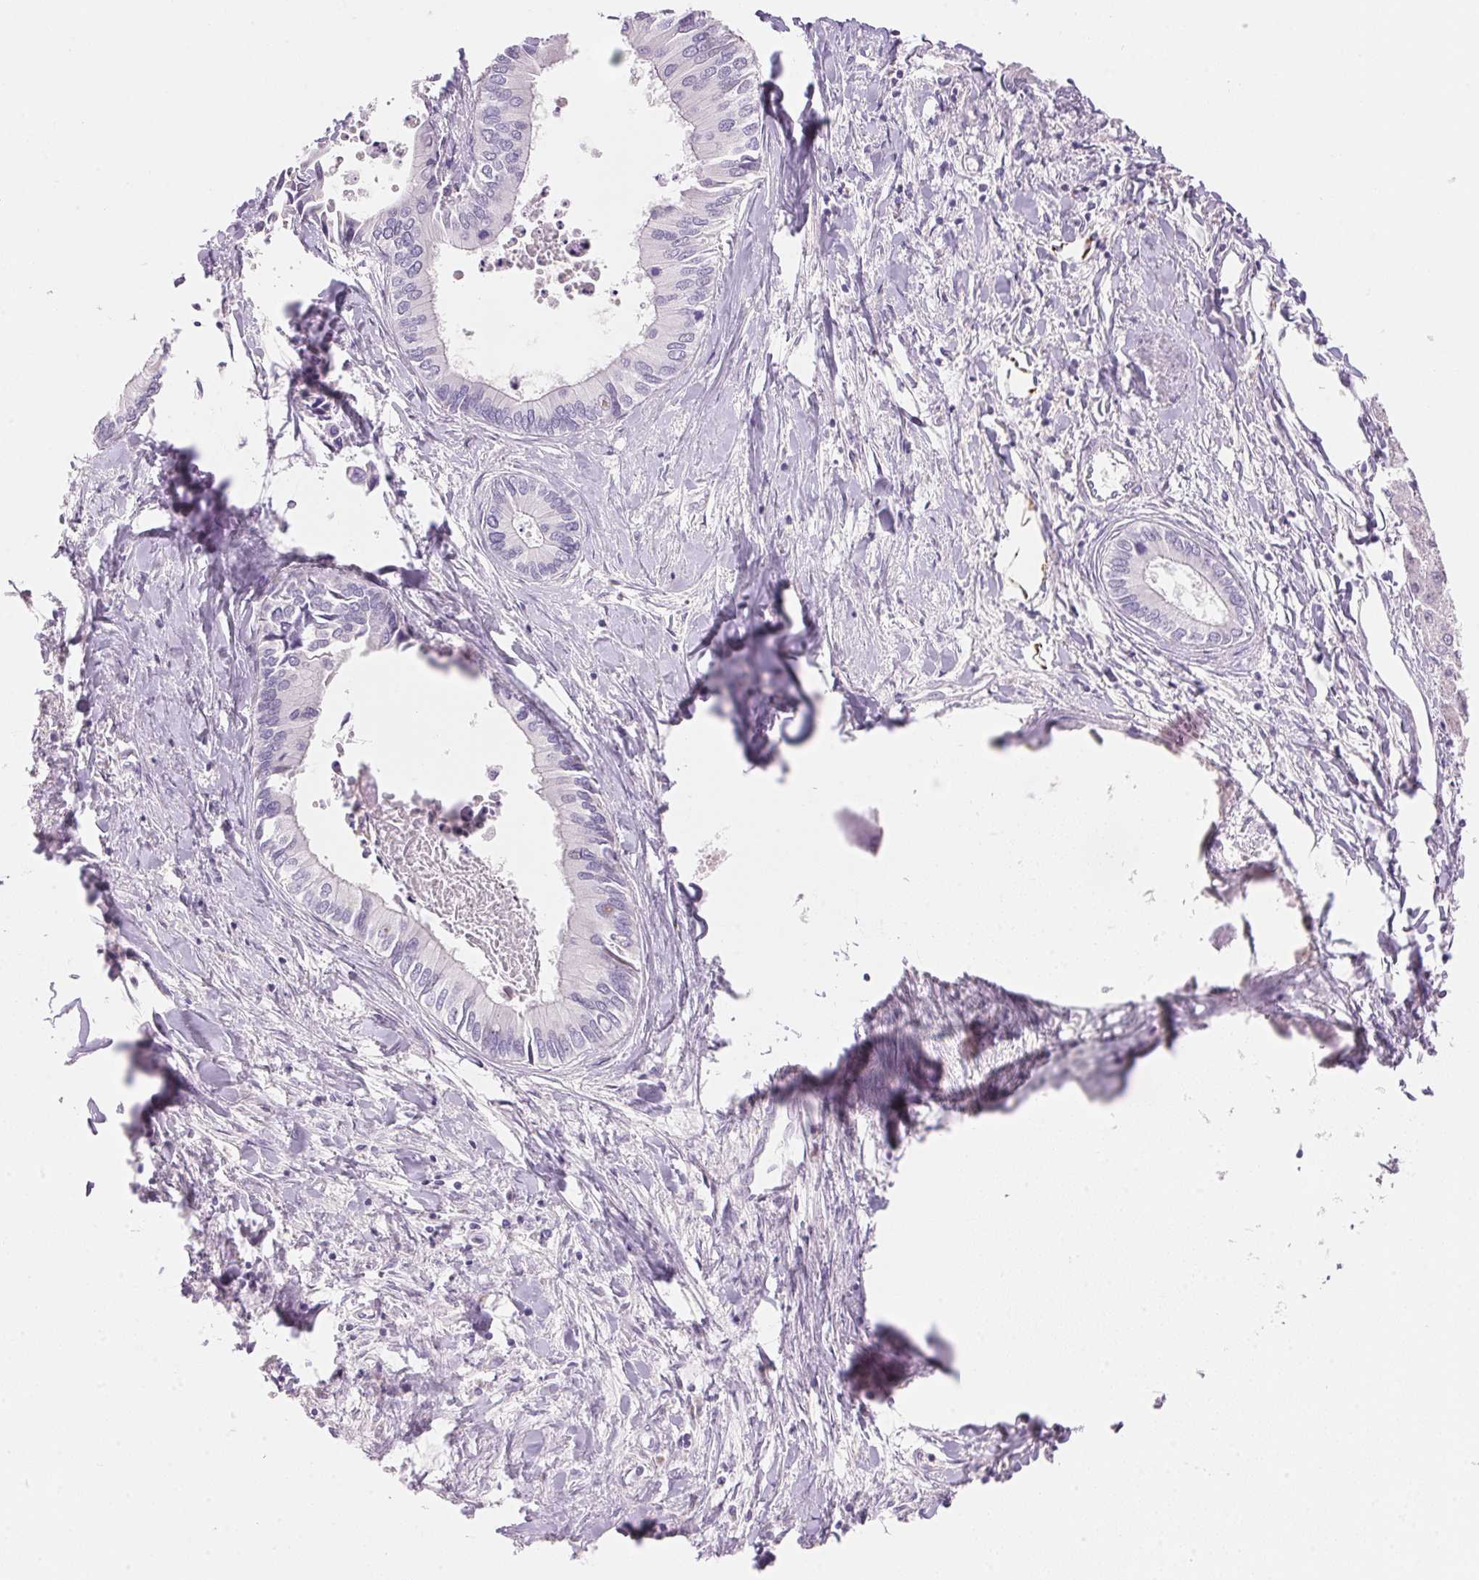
{"staining": {"intensity": "negative", "quantity": "none", "location": "none"}, "tissue": "liver cancer", "cell_type": "Tumor cells", "image_type": "cancer", "snomed": [{"axis": "morphology", "description": "Cholangiocarcinoma"}, {"axis": "topography", "description": "Liver"}], "caption": "The micrograph displays no staining of tumor cells in cholangiocarcinoma (liver).", "gene": "TEKT1", "patient": {"sex": "male", "age": 66}}